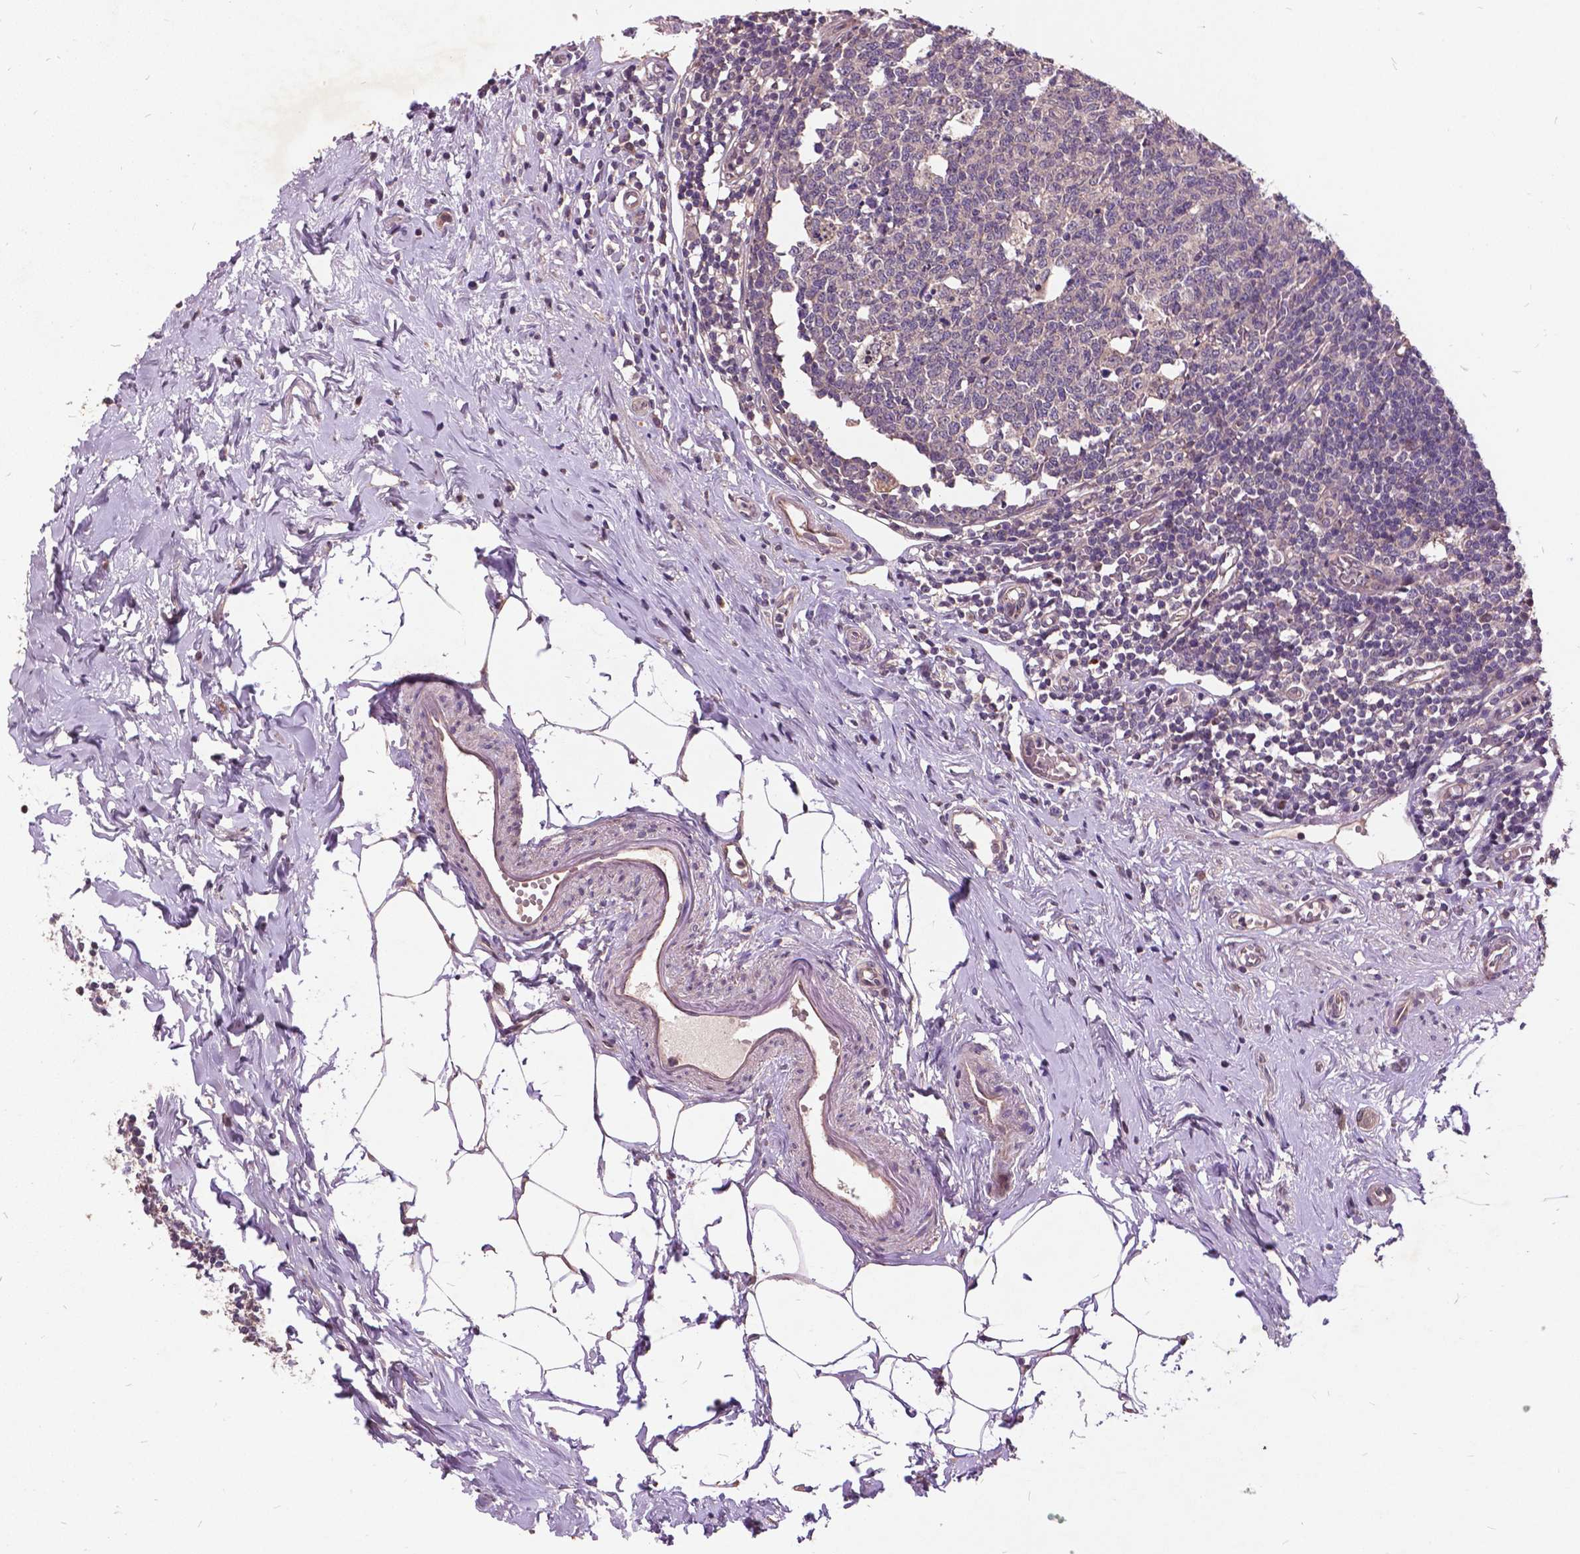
{"staining": {"intensity": "weak", "quantity": "25%-75%", "location": "cytoplasmic/membranous"}, "tissue": "appendix", "cell_type": "Glandular cells", "image_type": "normal", "snomed": [{"axis": "morphology", "description": "Normal tissue, NOS"}, {"axis": "morphology", "description": "Carcinoma, endometroid"}, {"axis": "topography", "description": "Appendix"}, {"axis": "topography", "description": "Colon"}], "caption": "Approximately 25%-75% of glandular cells in normal human appendix demonstrate weak cytoplasmic/membranous protein staining as visualized by brown immunohistochemical staining.", "gene": "AP1S3", "patient": {"sex": "female", "age": 60}}